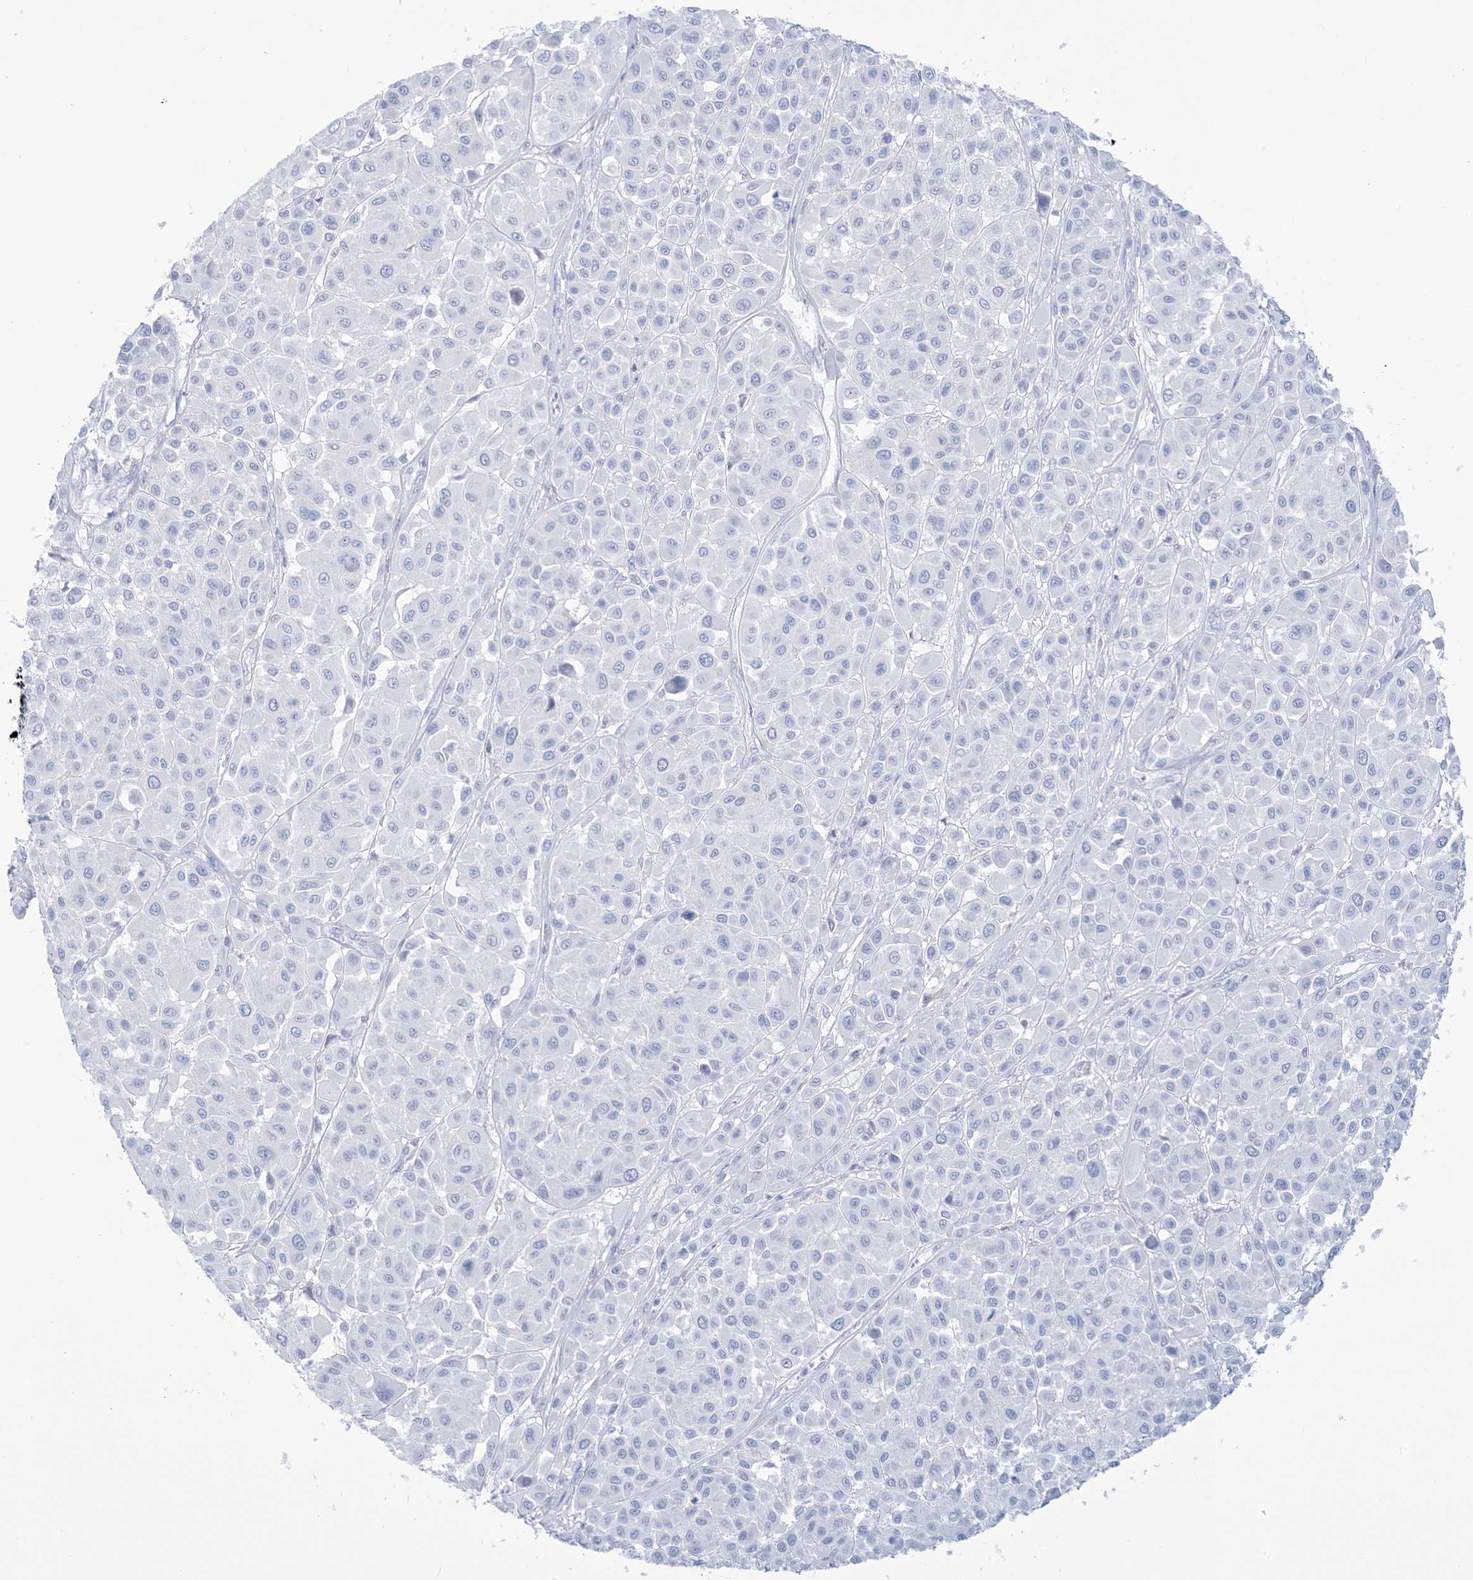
{"staining": {"intensity": "negative", "quantity": "none", "location": "none"}, "tissue": "melanoma", "cell_type": "Tumor cells", "image_type": "cancer", "snomed": [{"axis": "morphology", "description": "Malignant melanoma, Metastatic site"}, {"axis": "topography", "description": "Soft tissue"}], "caption": "IHC of melanoma reveals no positivity in tumor cells. Nuclei are stained in blue.", "gene": "AGXT", "patient": {"sex": "male", "age": 41}}